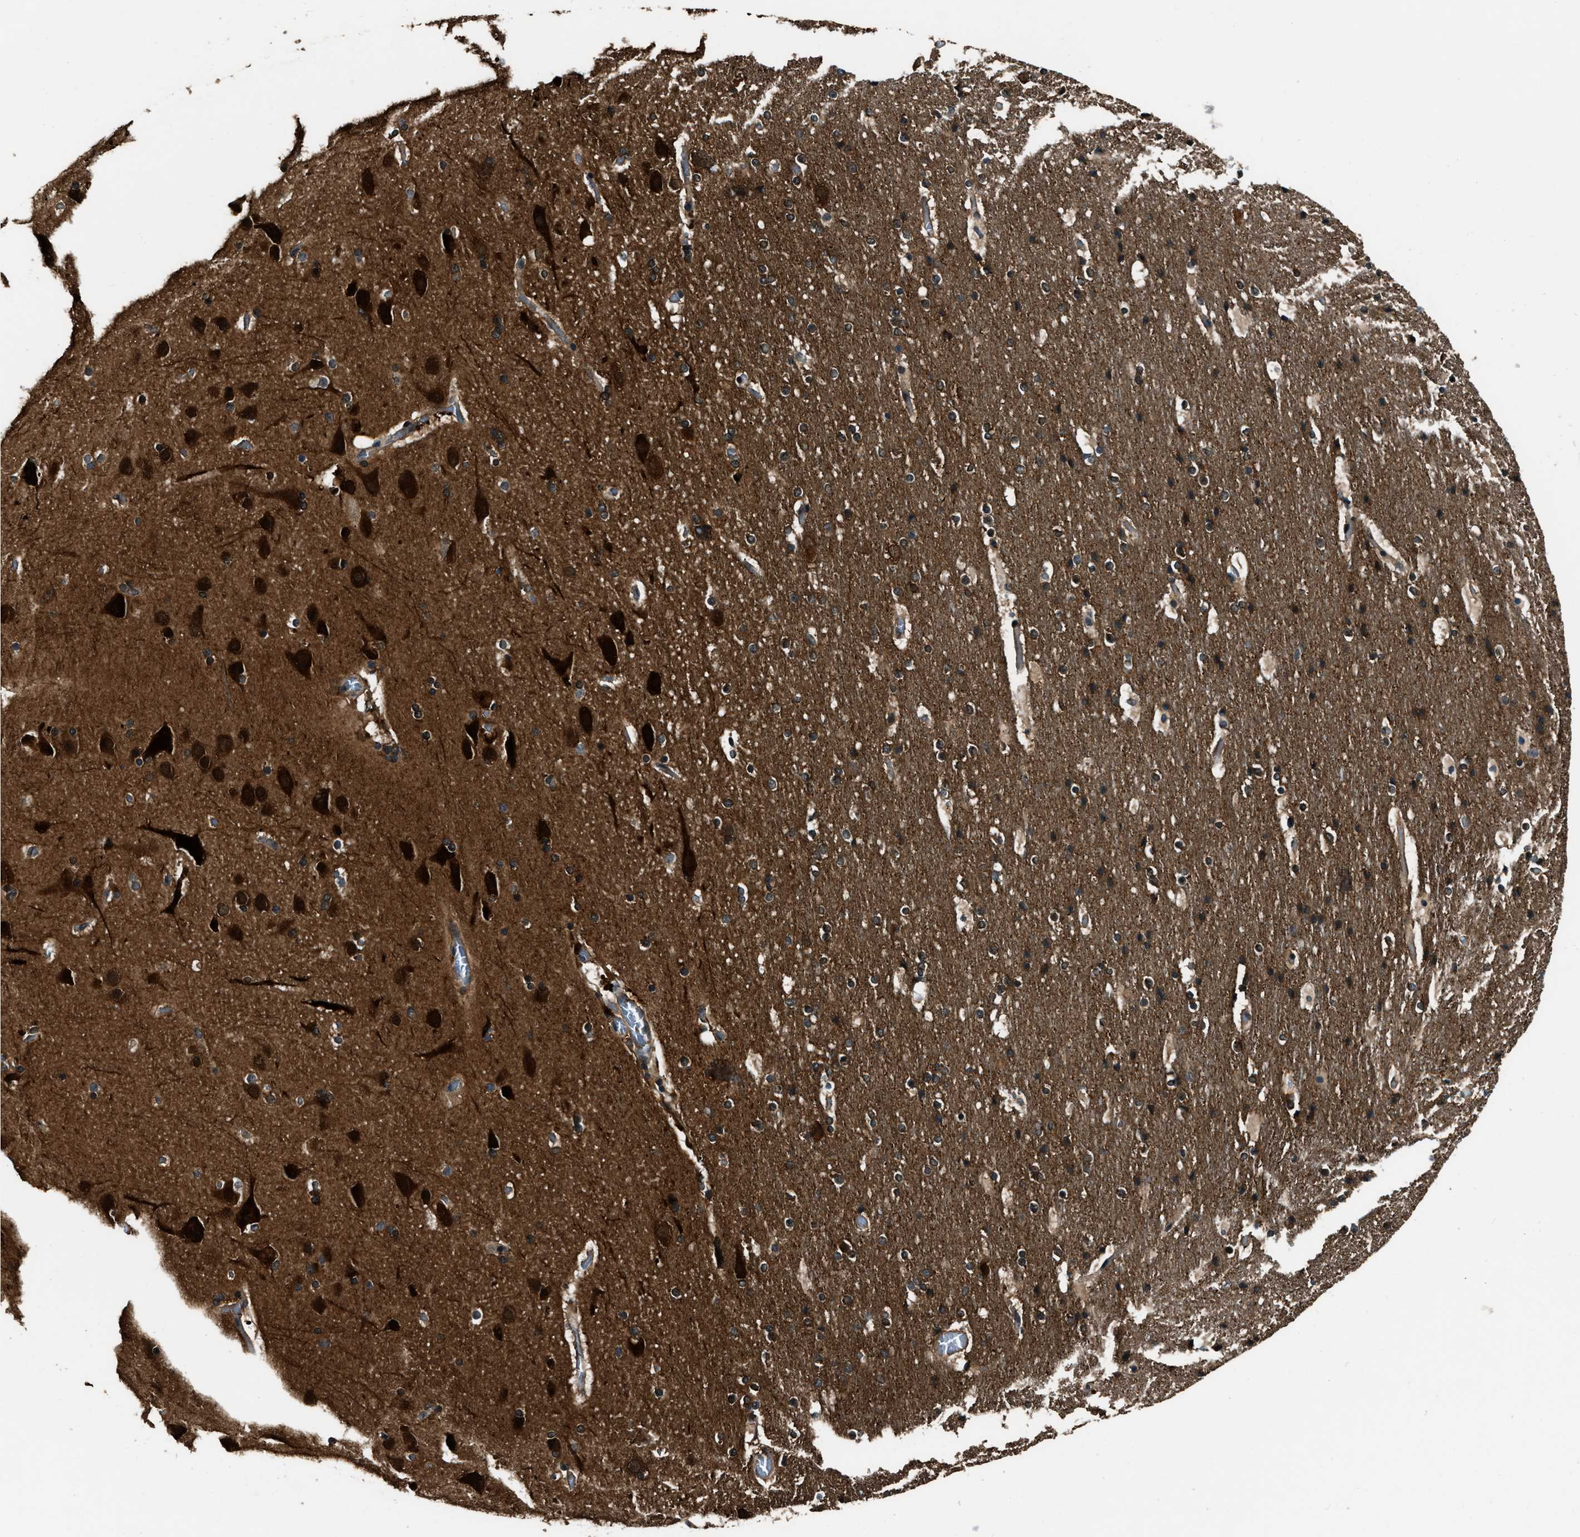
{"staining": {"intensity": "weak", "quantity": ">75%", "location": "cytoplasmic/membranous"}, "tissue": "cerebral cortex", "cell_type": "Endothelial cells", "image_type": "normal", "snomed": [{"axis": "morphology", "description": "Normal tissue, NOS"}, {"axis": "topography", "description": "Cerebral cortex"}], "caption": "High-power microscopy captured an immunohistochemistry (IHC) histopathology image of normal cerebral cortex, revealing weak cytoplasmic/membranous expression in about >75% of endothelial cells. Using DAB (brown) and hematoxylin (blue) stains, captured at high magnification using brightfield microscopy.", "gene": "NUDCD3", "patient": {"sex": "male", "age": 57}}